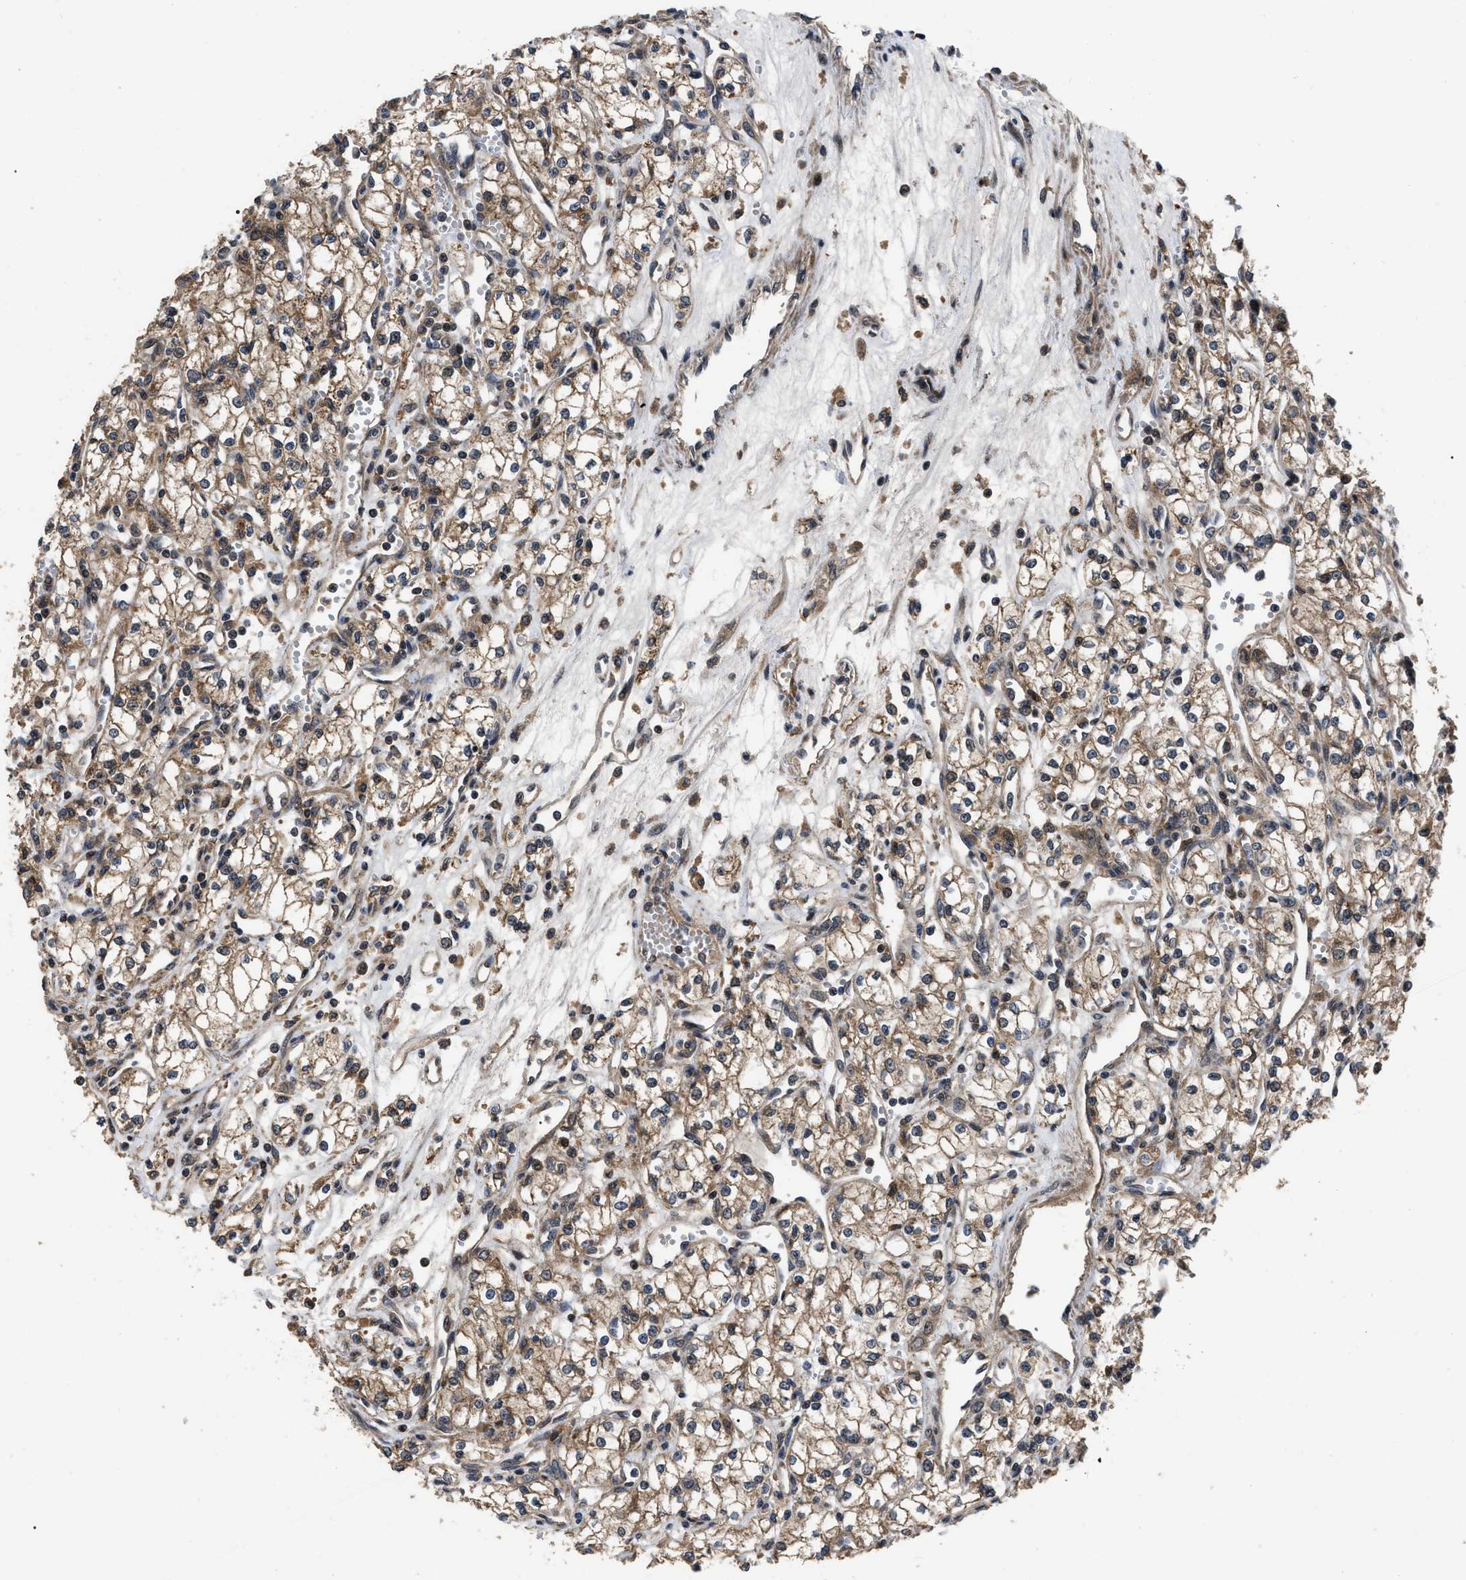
{"staining": {"intensity": "moderate", "quantity": ">75%", "location": "cytoplasmic/membranous"}, "tissue": "renal cancer", "cell_type": "Tumor cells", "image_type": "cancer", "snomed": [{"axis": "morphology", "description": "Adenocarcinoma, NOS"}, {"axis": "topography", "description": "Kidney"}], "caption": "IHC of human adenocarcinoma (renal) reveals medium levels of moderate cytoplasmic/membranous expression in approximately >75% of tumor cells. The staining was performed using DAB, with brown indicating positive protein expression. Nuclei are stained blue with hematoxylin.", "gene": "PPWD1", "patient": {"sex": "male", "age": 59}}